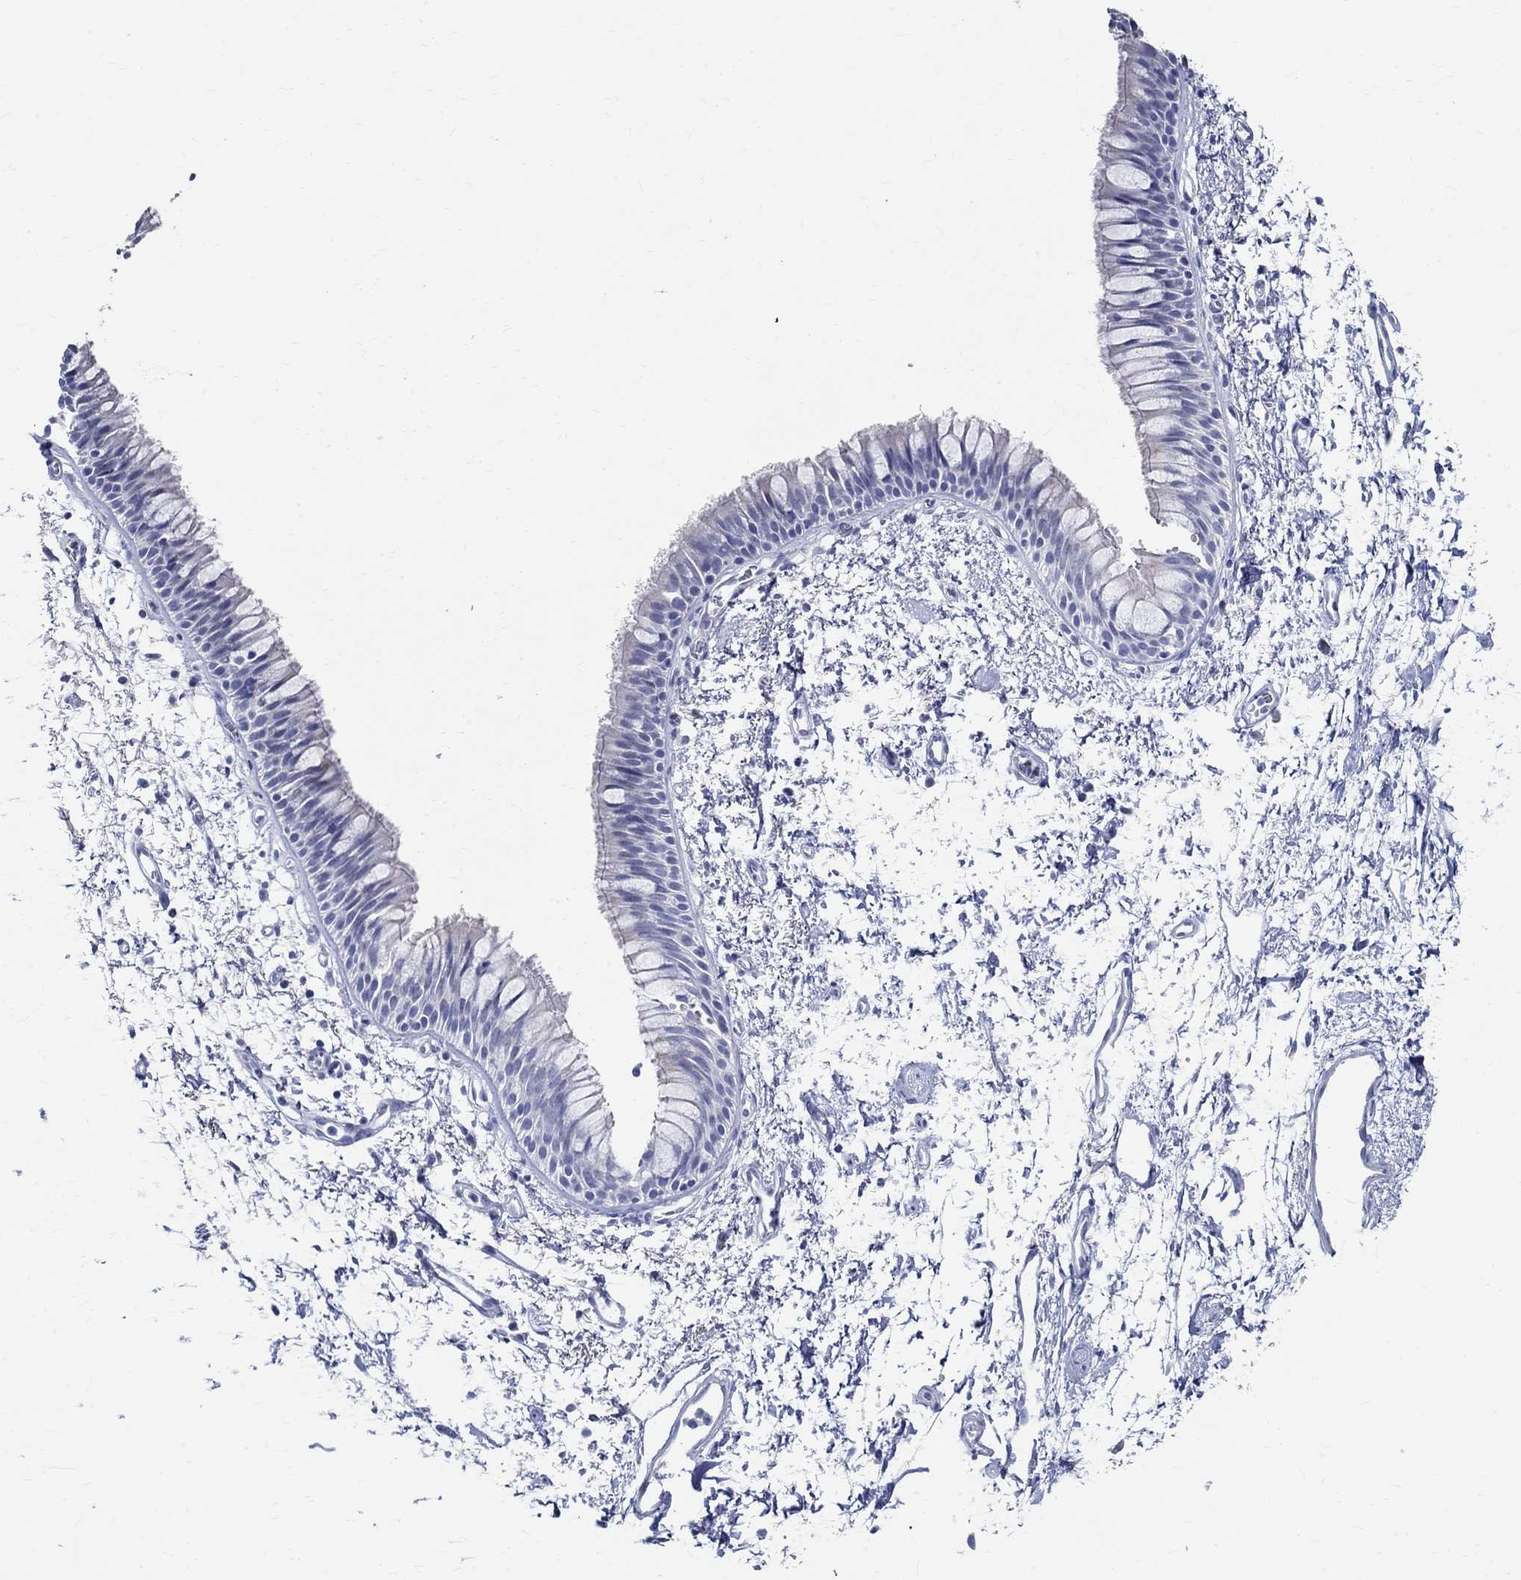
{"staining": {"intensity": "negative", "quantity": "none", "location": "none"}, "tissue": "bronchus", "cell_type": "Respiratory epithelial cells", "image_type": "normal", "snomed": [{"axis": "morphology", "description": "Normal tissue, NOS"}, {"axis": "topography", "description": "Cartilage tissue"}, {"axis": "topography", "description": "Bronchus"}], "caption": "Photomicrograph shows no protein expression in respiratory epithelial cells of normal bronchus.", "gene": "TSPAN16", "patient": {"sex": "male", "age": 66}}